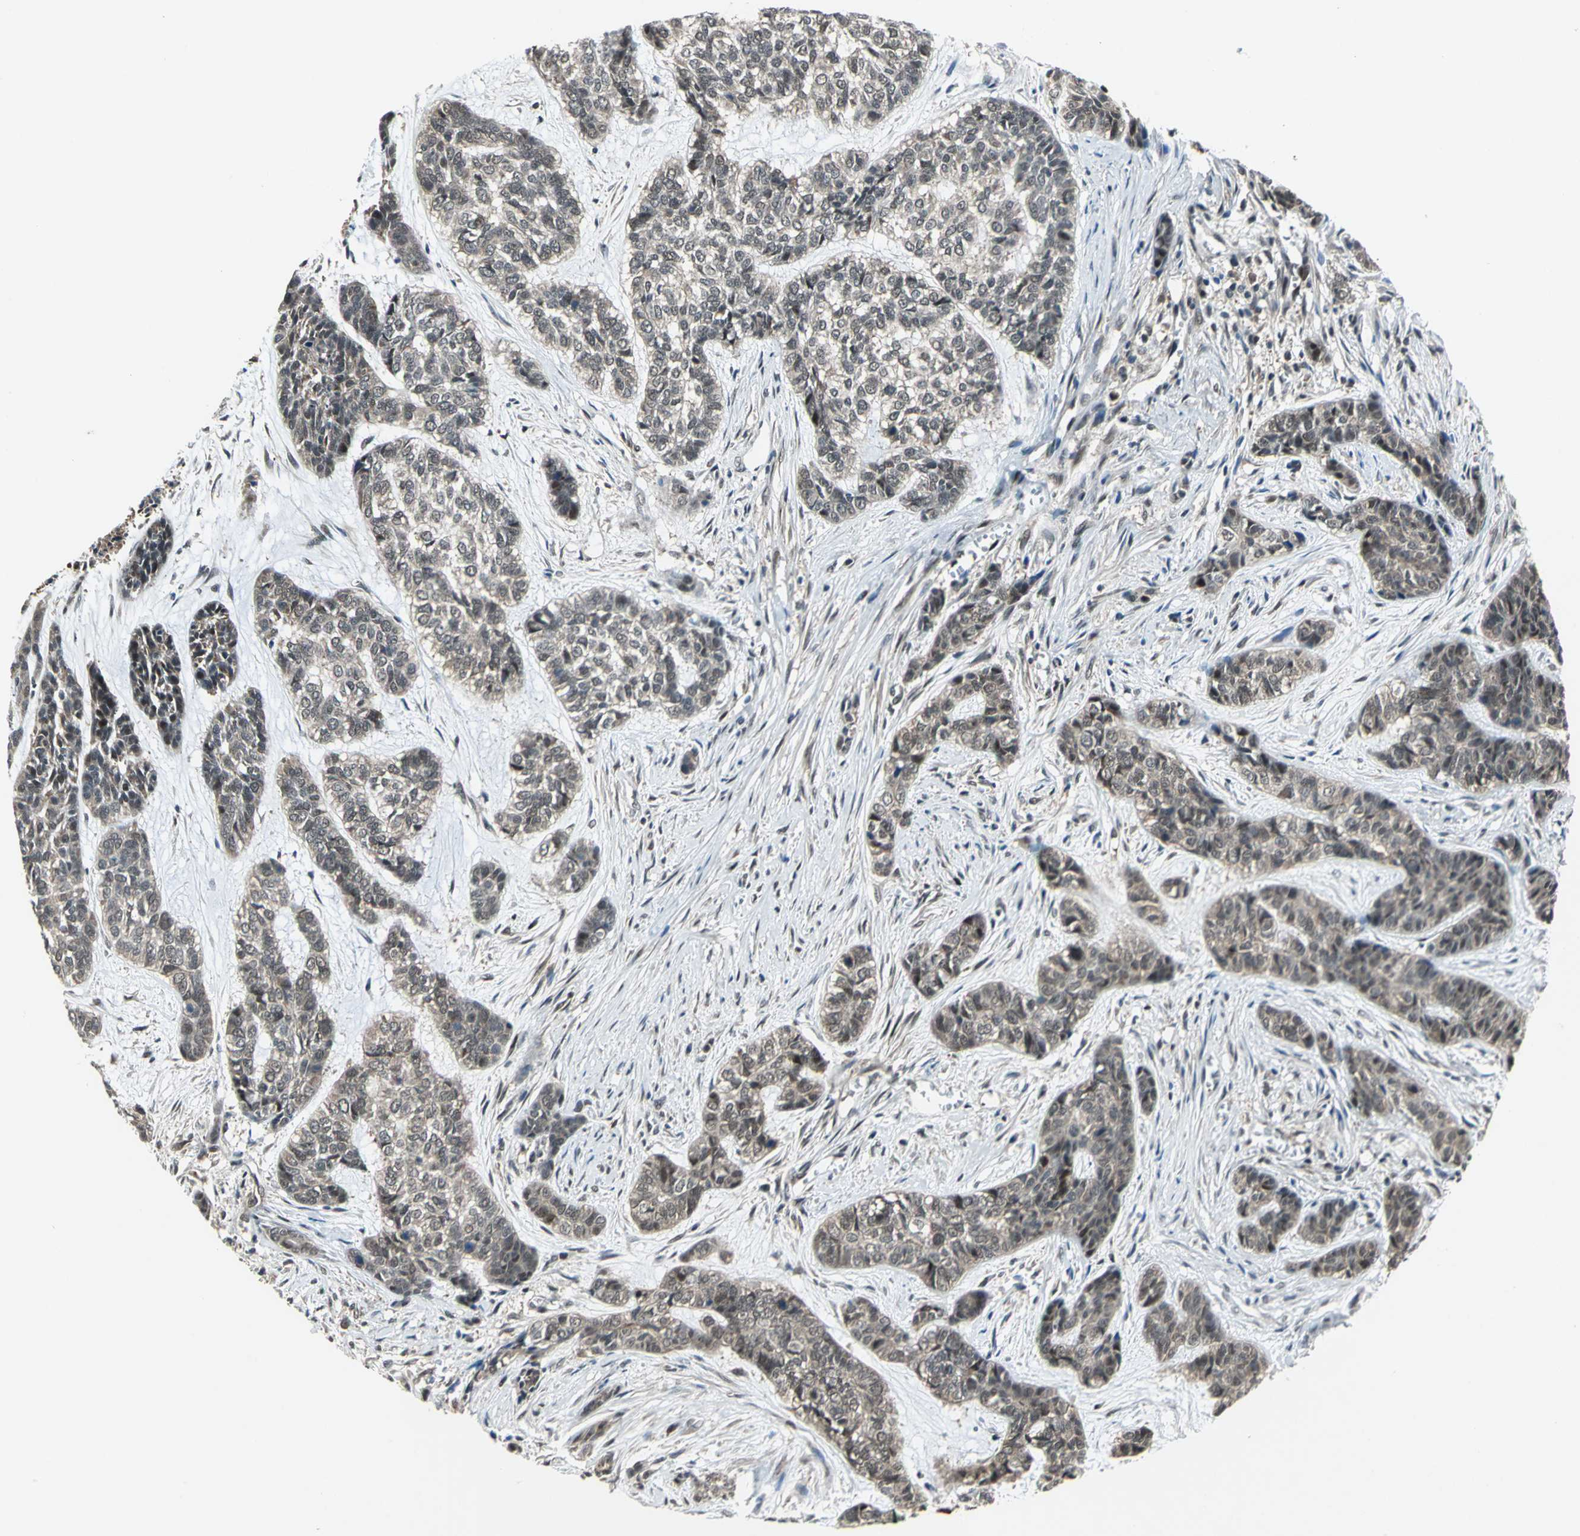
{"staining": {"intensity": "weak", "quantity": ">75%", "location": "cytoplasmic/membranous,nuclear"}, "tissue": "skin cancer", "cell_type": "Tumor cells", "image_type": "cancer", "snomed": [{"axis": "morphology", "description": "Basal cell carcinoma"}, {"axis": "topography", "description": "Skin"}], "caption": "A histopathology image showing weak cytoplasmic/membranous and nuclear staining in about >75% of tumor cells in skin basal cell carcinoma, as visualized by brown immunohistochemical staining.", "gene": "COPS5", "patient": {"sex": "female", "age": 64}}